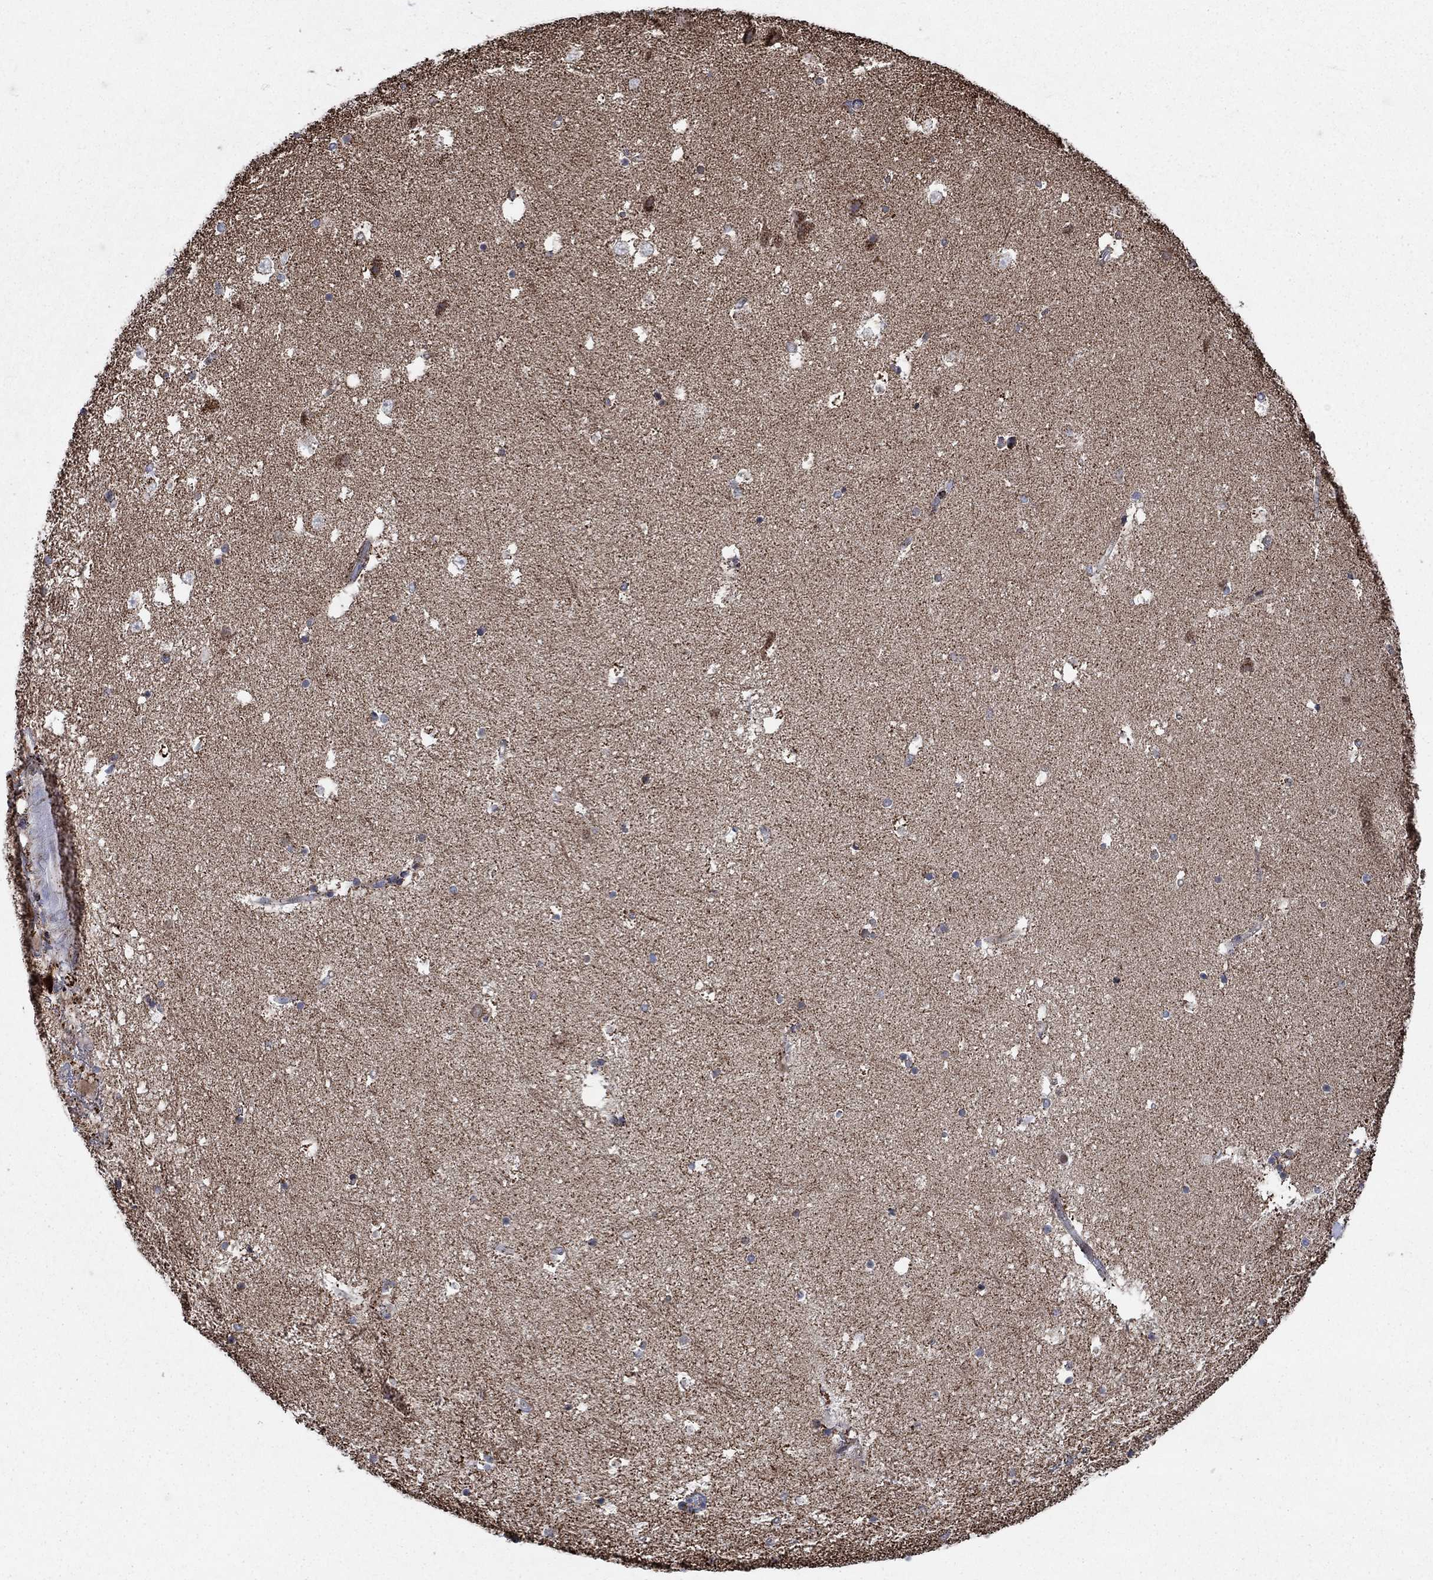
{"staining": {"intensity": "strong", "quantity": "<25%", "location": "cytoplasmic/membranous"}, "tissue": "hippocampus", "cell_type": "Glial cells", "image_type": "normal", "snomed": [{"axis": "morphology", "description": "Normal tissue, NOS"}, {"axis": "topography", "description": "Hippocampus"}], "caption": "IHC of benign hippocampus reveals medium levels of strong cytoplasmic/membranous expression in approximately <25% of glial cells.", "gene": "MOAP1", "patient": {"sex": "male", "age": 51}}